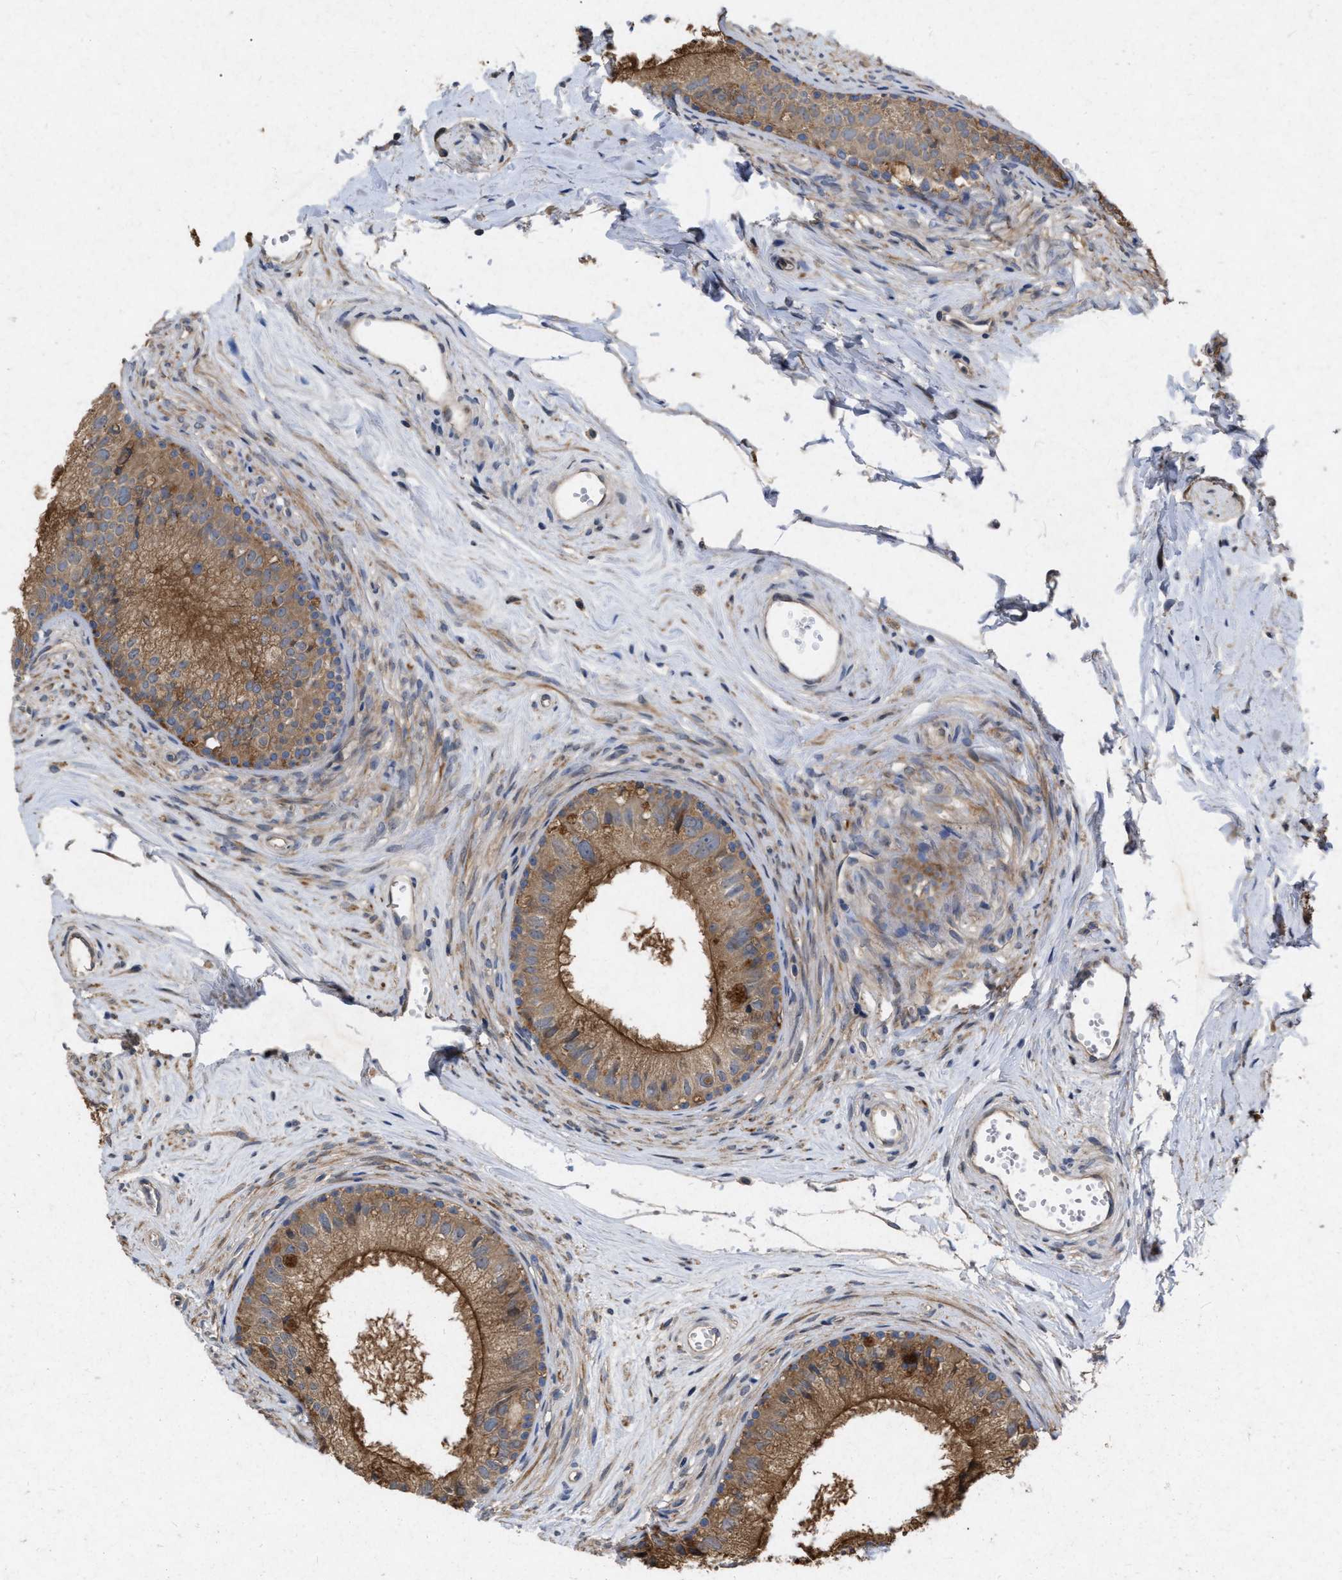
{"staining": {"intensity": "moderate", "quantity": ">75%", "location": "cytoplasmic/membranous"}, "tissue": "epididymis", "cell_type": "Glandular cells", "image_type": "normal", "snomed": [{"axis": "morphology", "description": "Normal tissue, NOS"}, {"axis": "topography", "description": "Epididymis"}], "caption": "Protein positivity by immunohistochemistry (IHC) exhibits moderate cytoplasmic/membranous expression in about >75% of glandular cells in benign epididymis.", "gene": "CDKN2C", "patient": {"sex": "male", "age": 56}}